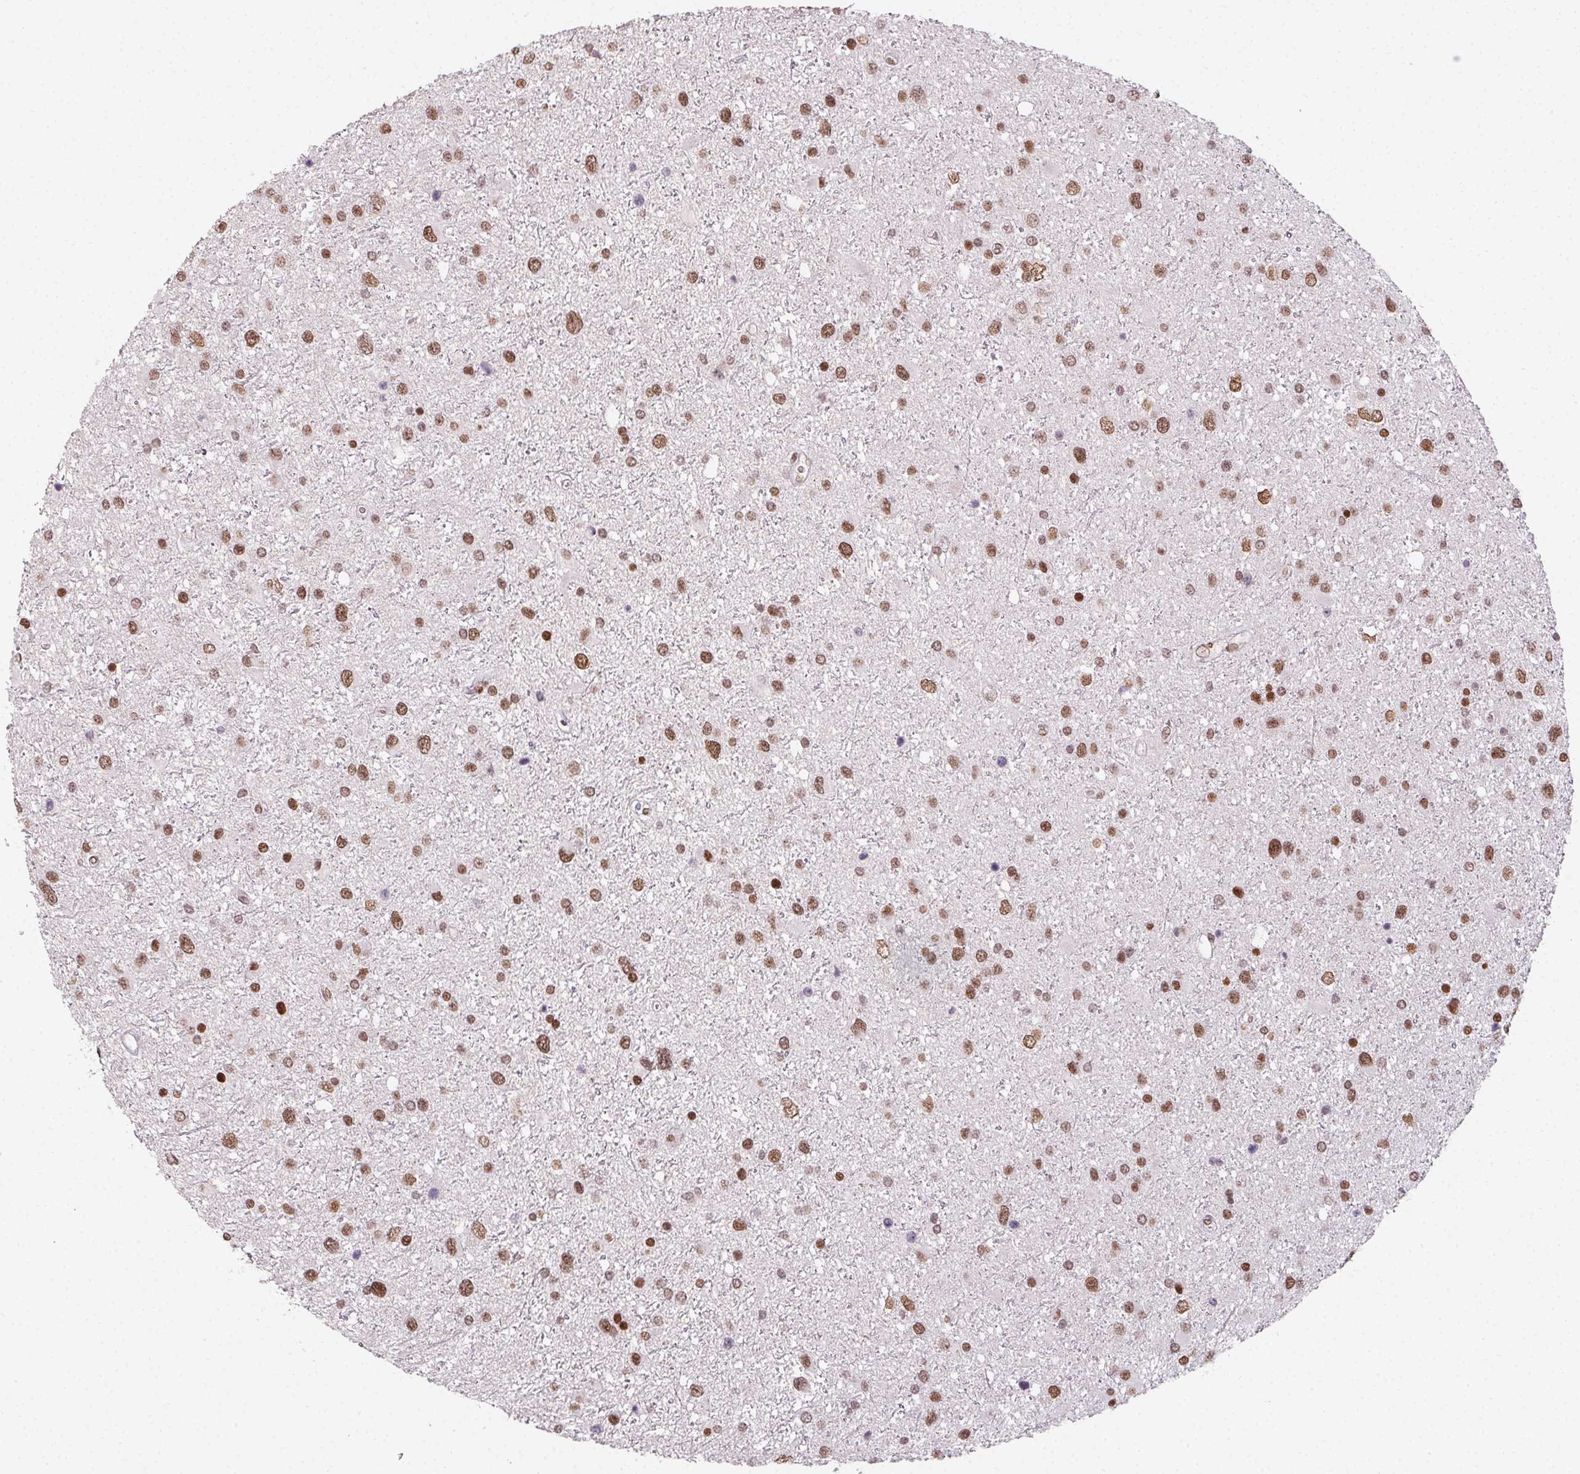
{"staining": {"intensity": "moderate", "quantity": ">75%", "location": "nuclear"}, "tissue": "glioma", "cell_type": "Tumor cells", "image_type": "cancer", "snomed": [{"axis": "morphology", "description": "Glioma, malignant, Low grade"}, {"axis": "topography", "description": "Brain"}], "caption": "Protein expression analysis of malignant glioma (low-grade) exhibits moderate nuclear positivity in about >75% of tumor cells.", "gene": "KMT2A", "patient": {"sex": "female", "age": 32}}